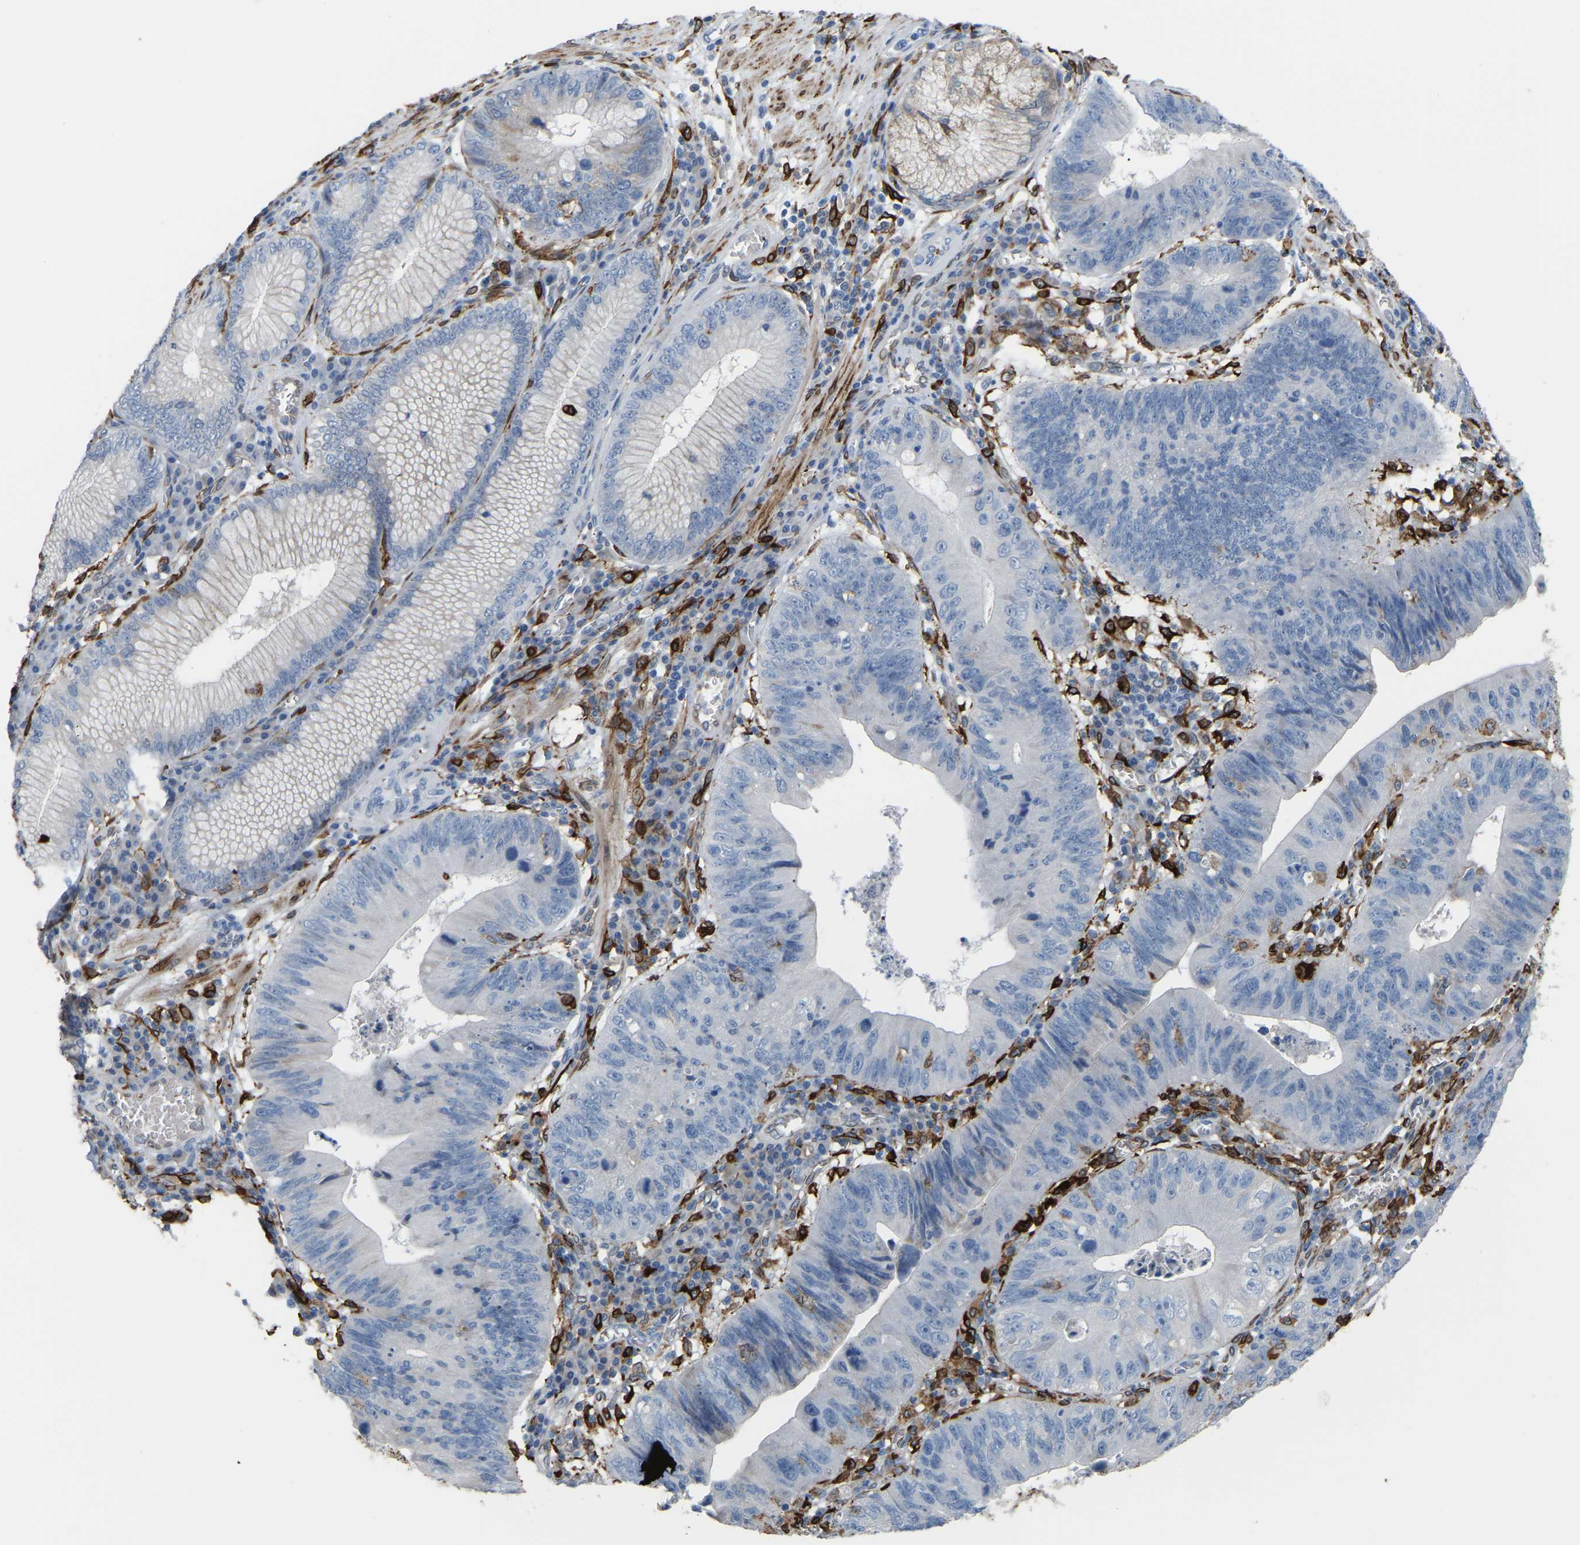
{"staining": {"intensity": "negative", "quantity": "none", "location": "none"}, "tissue": "stomach cancer", "cell_type": "Tumor cells", "image_type": "cancer", "snomed": [{"axis": "morphology", "description": "Adenocarcinoma, NOS"}, {"axis": "topography", "description": "Stomach"}], "caption": "This is an IHC photomicrograph of human stomach cancer (adenocarcinoma). There is no expression in tumor cells.", "gene": "PTGS1", "patient": {"sex": "male", "age": 59}}